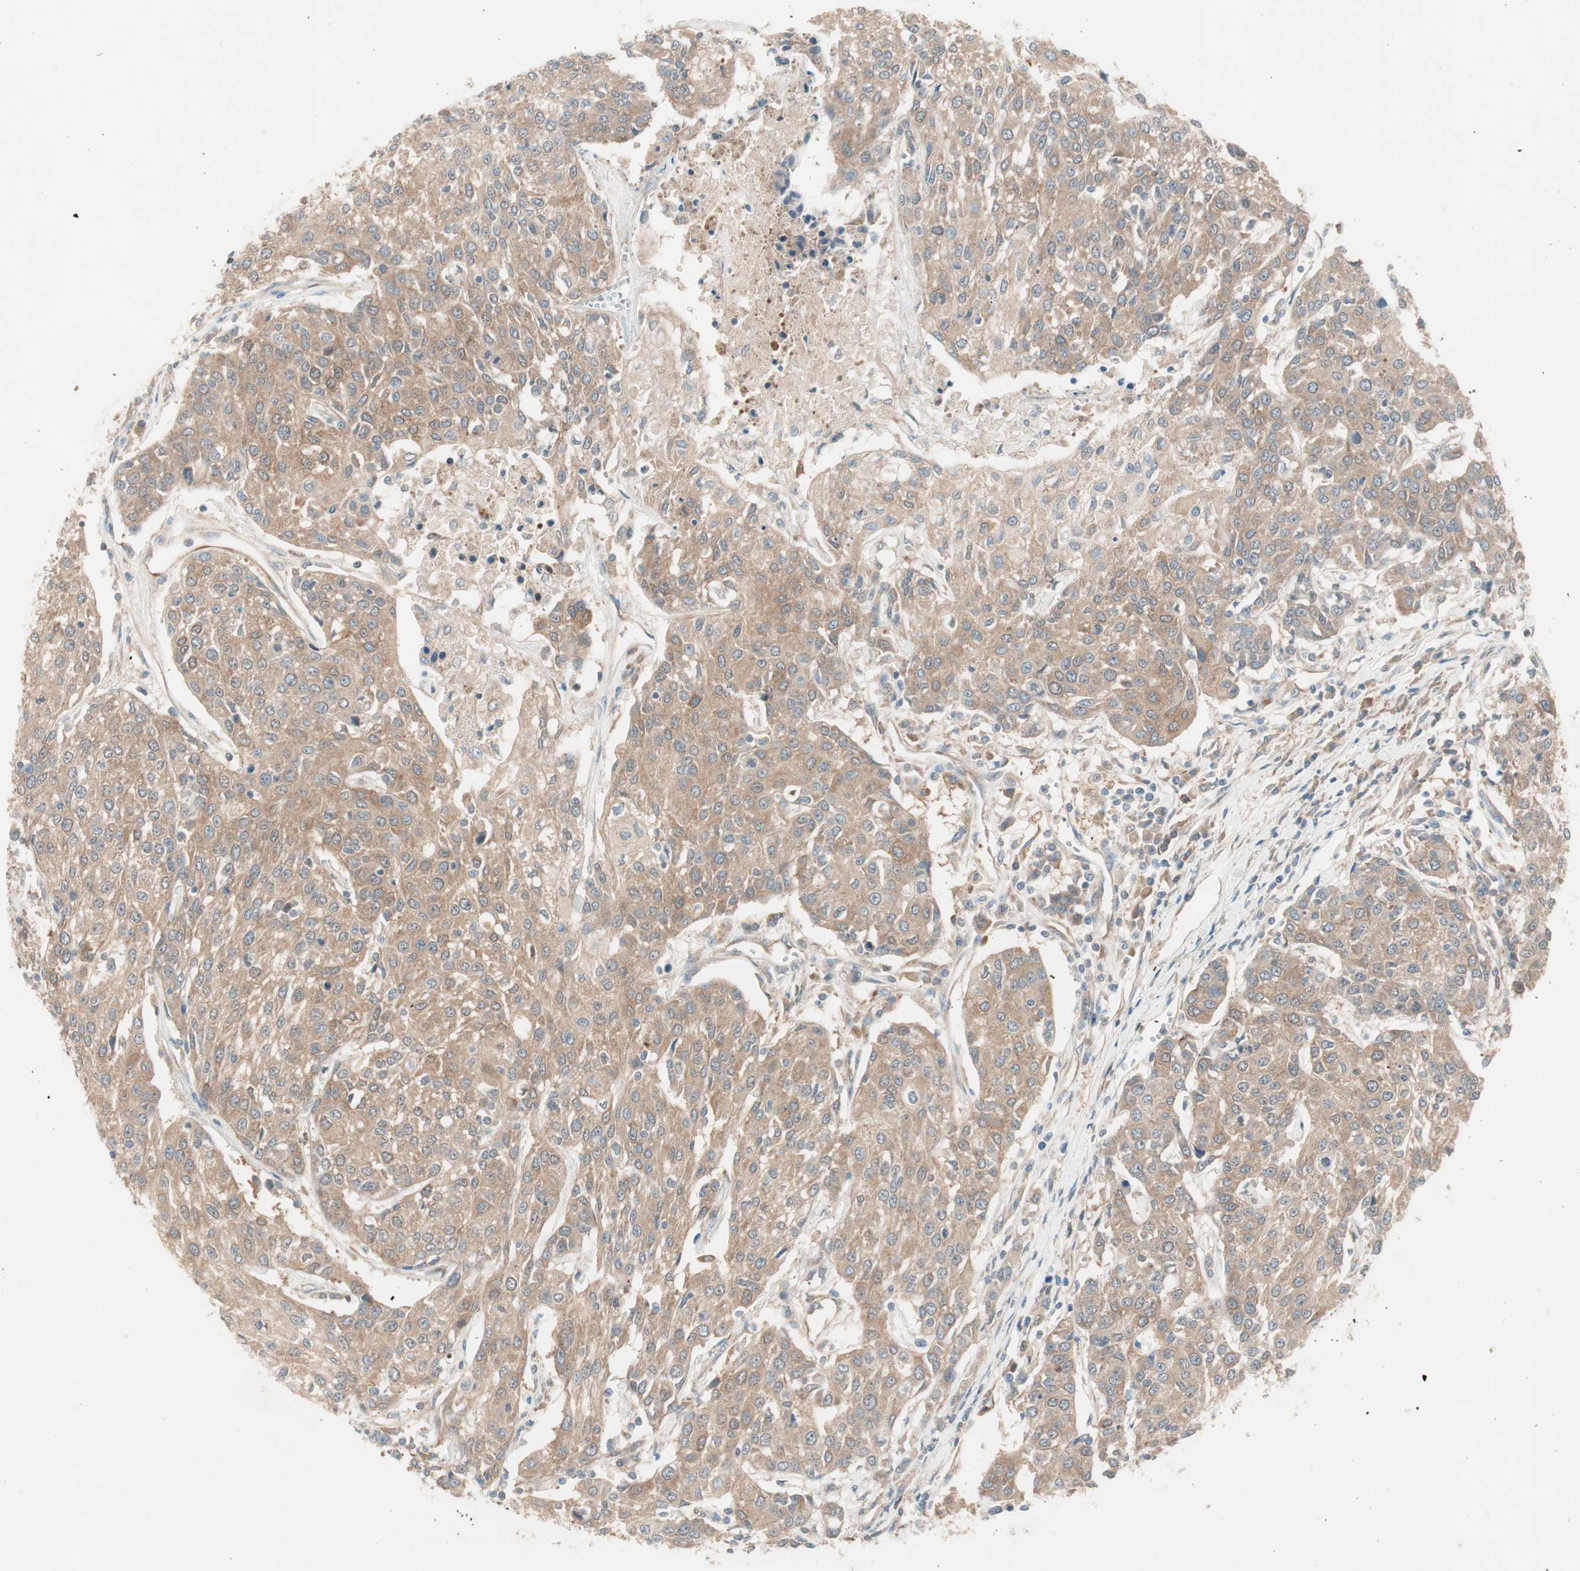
{"staining": {"intensity": "moderate", "quantity": ">75%", "location": "cytoplasmic/membranous"}, "tissue": "urothelial cancer", "cell_type": "Tumor cells", "image_type": "cancer", "snomed": [{"axis": "morphology", "description": "Urothelial carcinoma, High grade"}, {"axis": "topography", "description": "Urinary bladder"}], "caption": "This micrograph displays immunohistochemistry staining of human urothelial cancer, with medium moderate cytoplasmic/membranous expression in approximately >75% of tumor cells.", "gene": "GALT", "patient": {"sex": "female", "age": 85}}